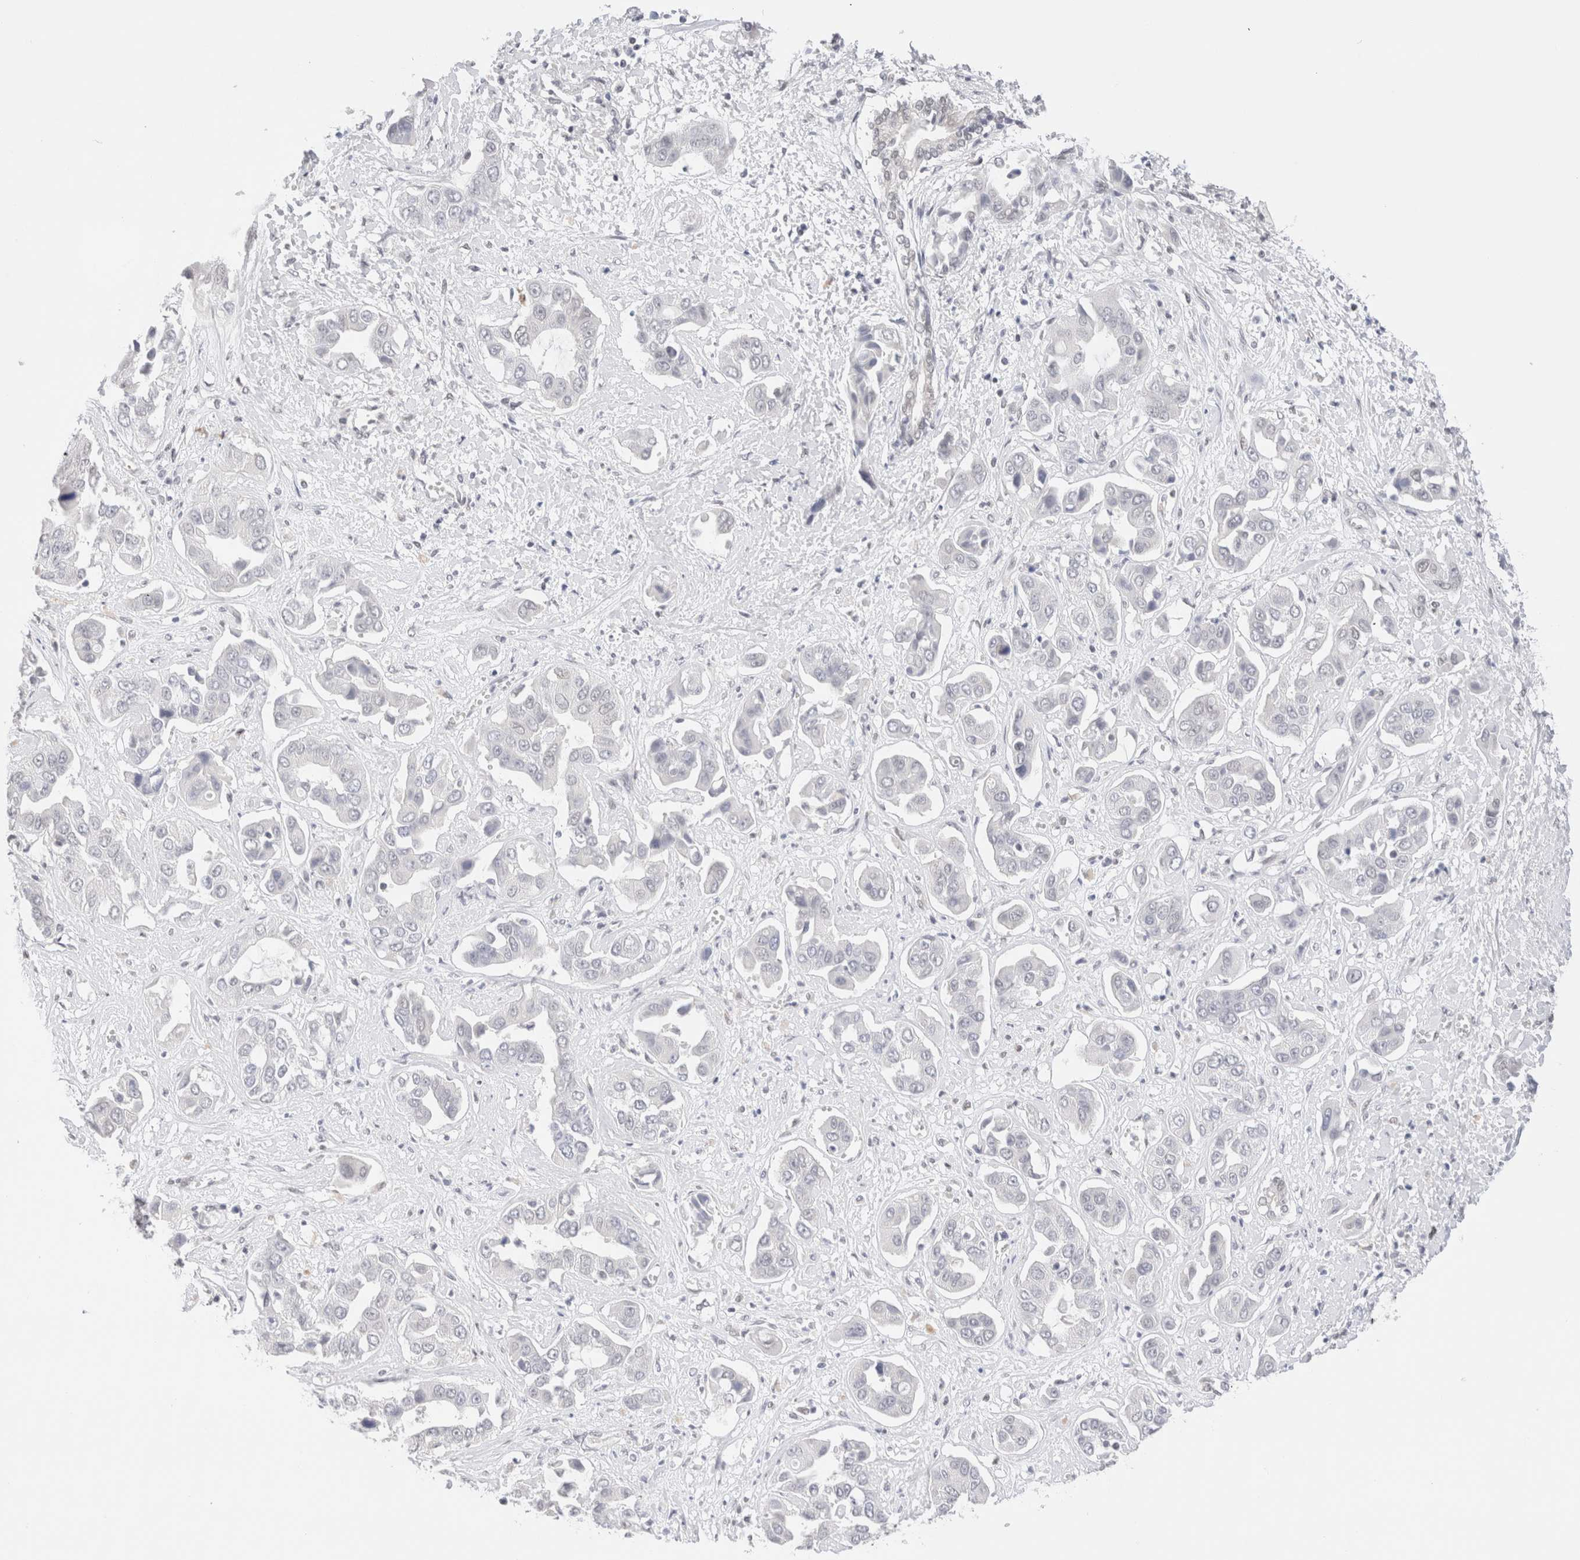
{"staining": {"intensity": "negative", "quantity": "none", "location": "none"}, "tissue": "liver cancer", "cell_type": "Tumor cells", "image_type": "cancer", "snomed": [{"axis": "morphology", "description": "Cholangiocarcinoma"}, {"axis": "topography", "description": "Liver"}], "caption": "This is an immunohistochemistry image of liver cholangiocarcinoma. There is no positivity in tumor cells.", "gene": "SUPT3H", "patient": {"sex": "female", "age": 52}}